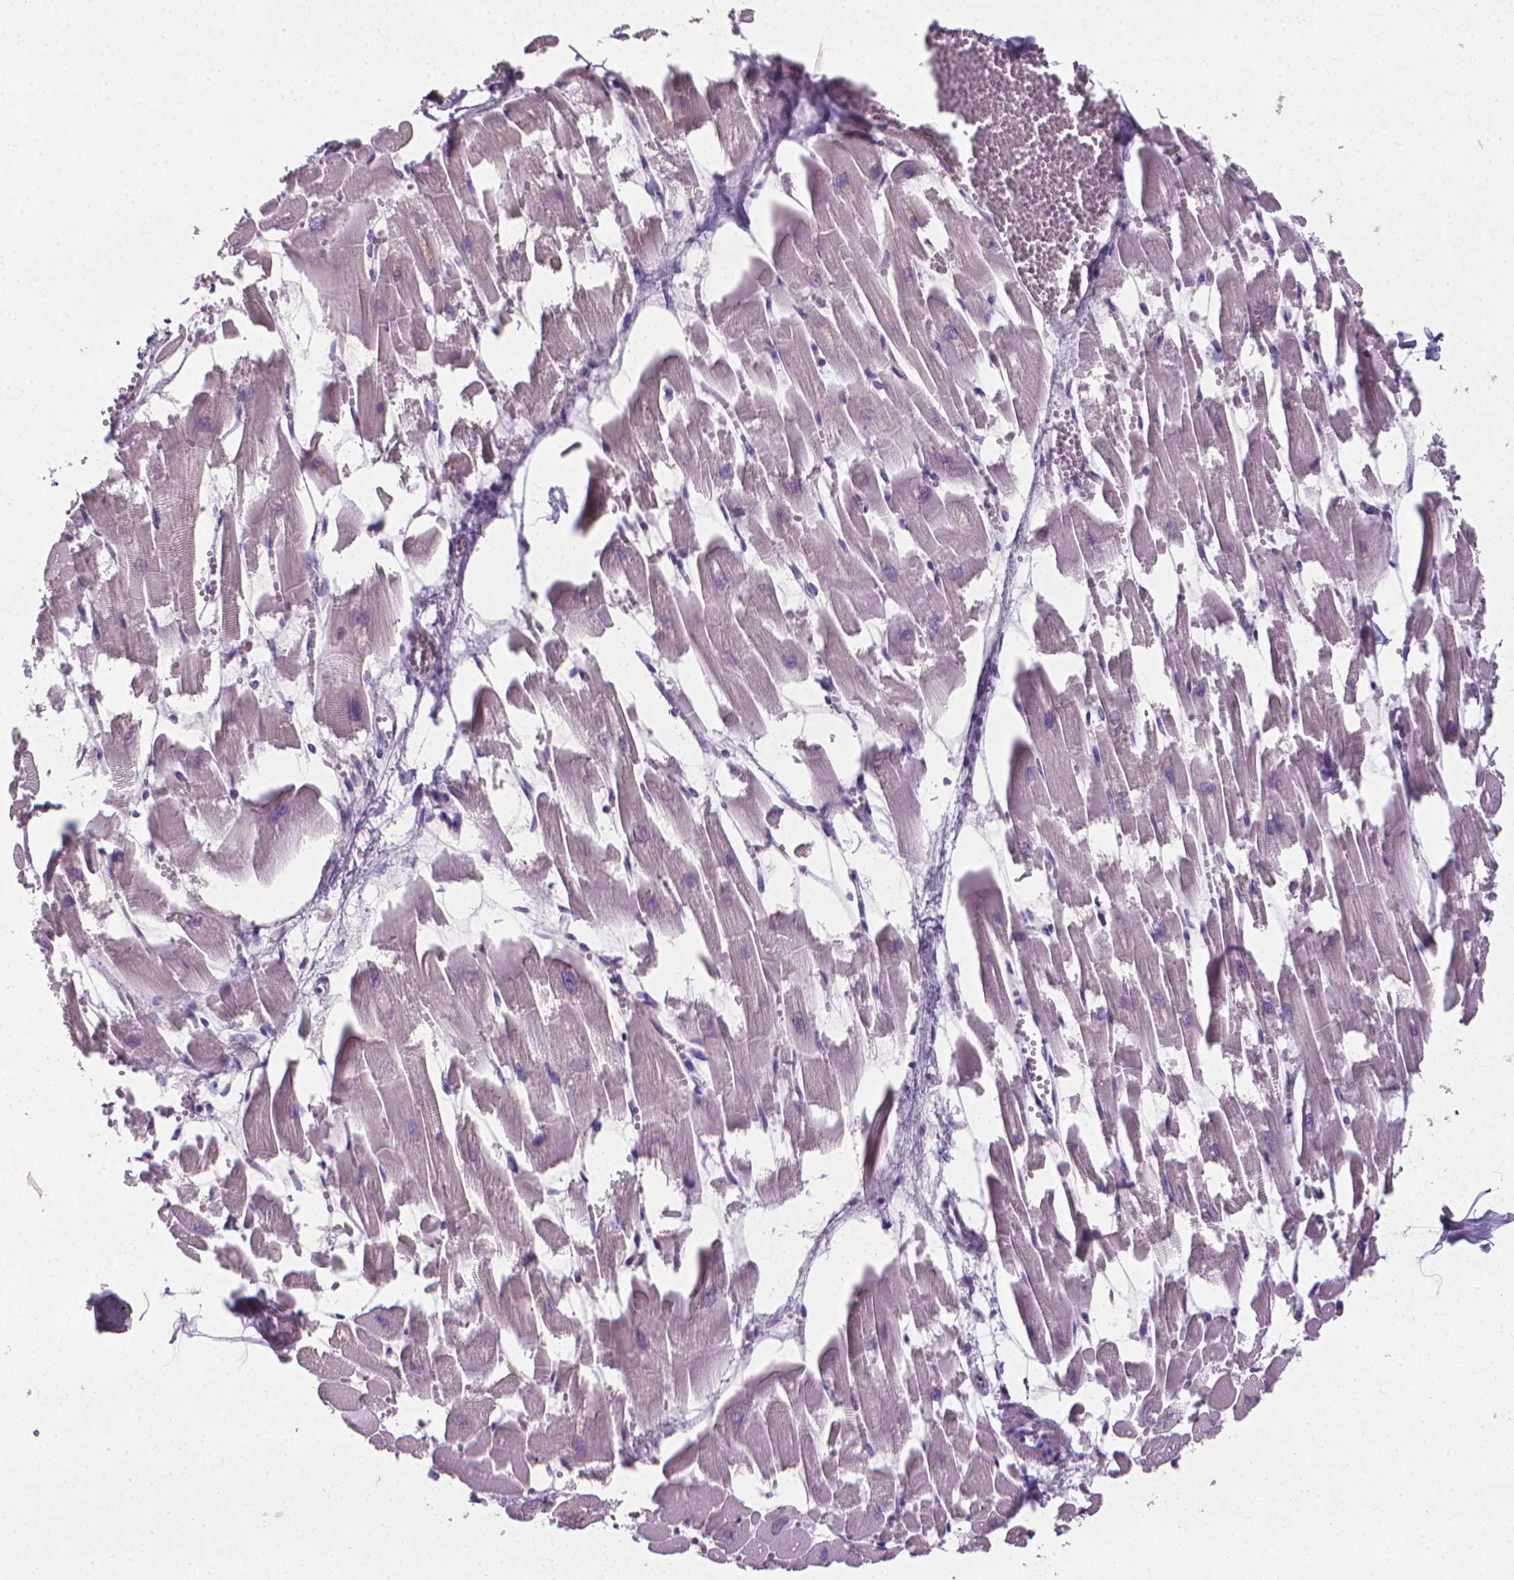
{"staining": {"intensity": "negative", "quantity": "none", "location": "none"}, "tissue": "heart muscle", "cell_type": "Cardiomyocytes", "image_type": "normal", "snomed": [{"axis": "morphology", "description": "Normal tissue, NOS"}, {"axis": "topography", "description": "Heart"}], "caption": "An immunohistochemistry (IHC) image of unremarkable heart muscle is shown. There is no staining in cardiomyocytes of heart muscle. Nuclei are stained in blue.", "gene": "XPNPEP2", "patient": {"sex": "female", "age": 52}}